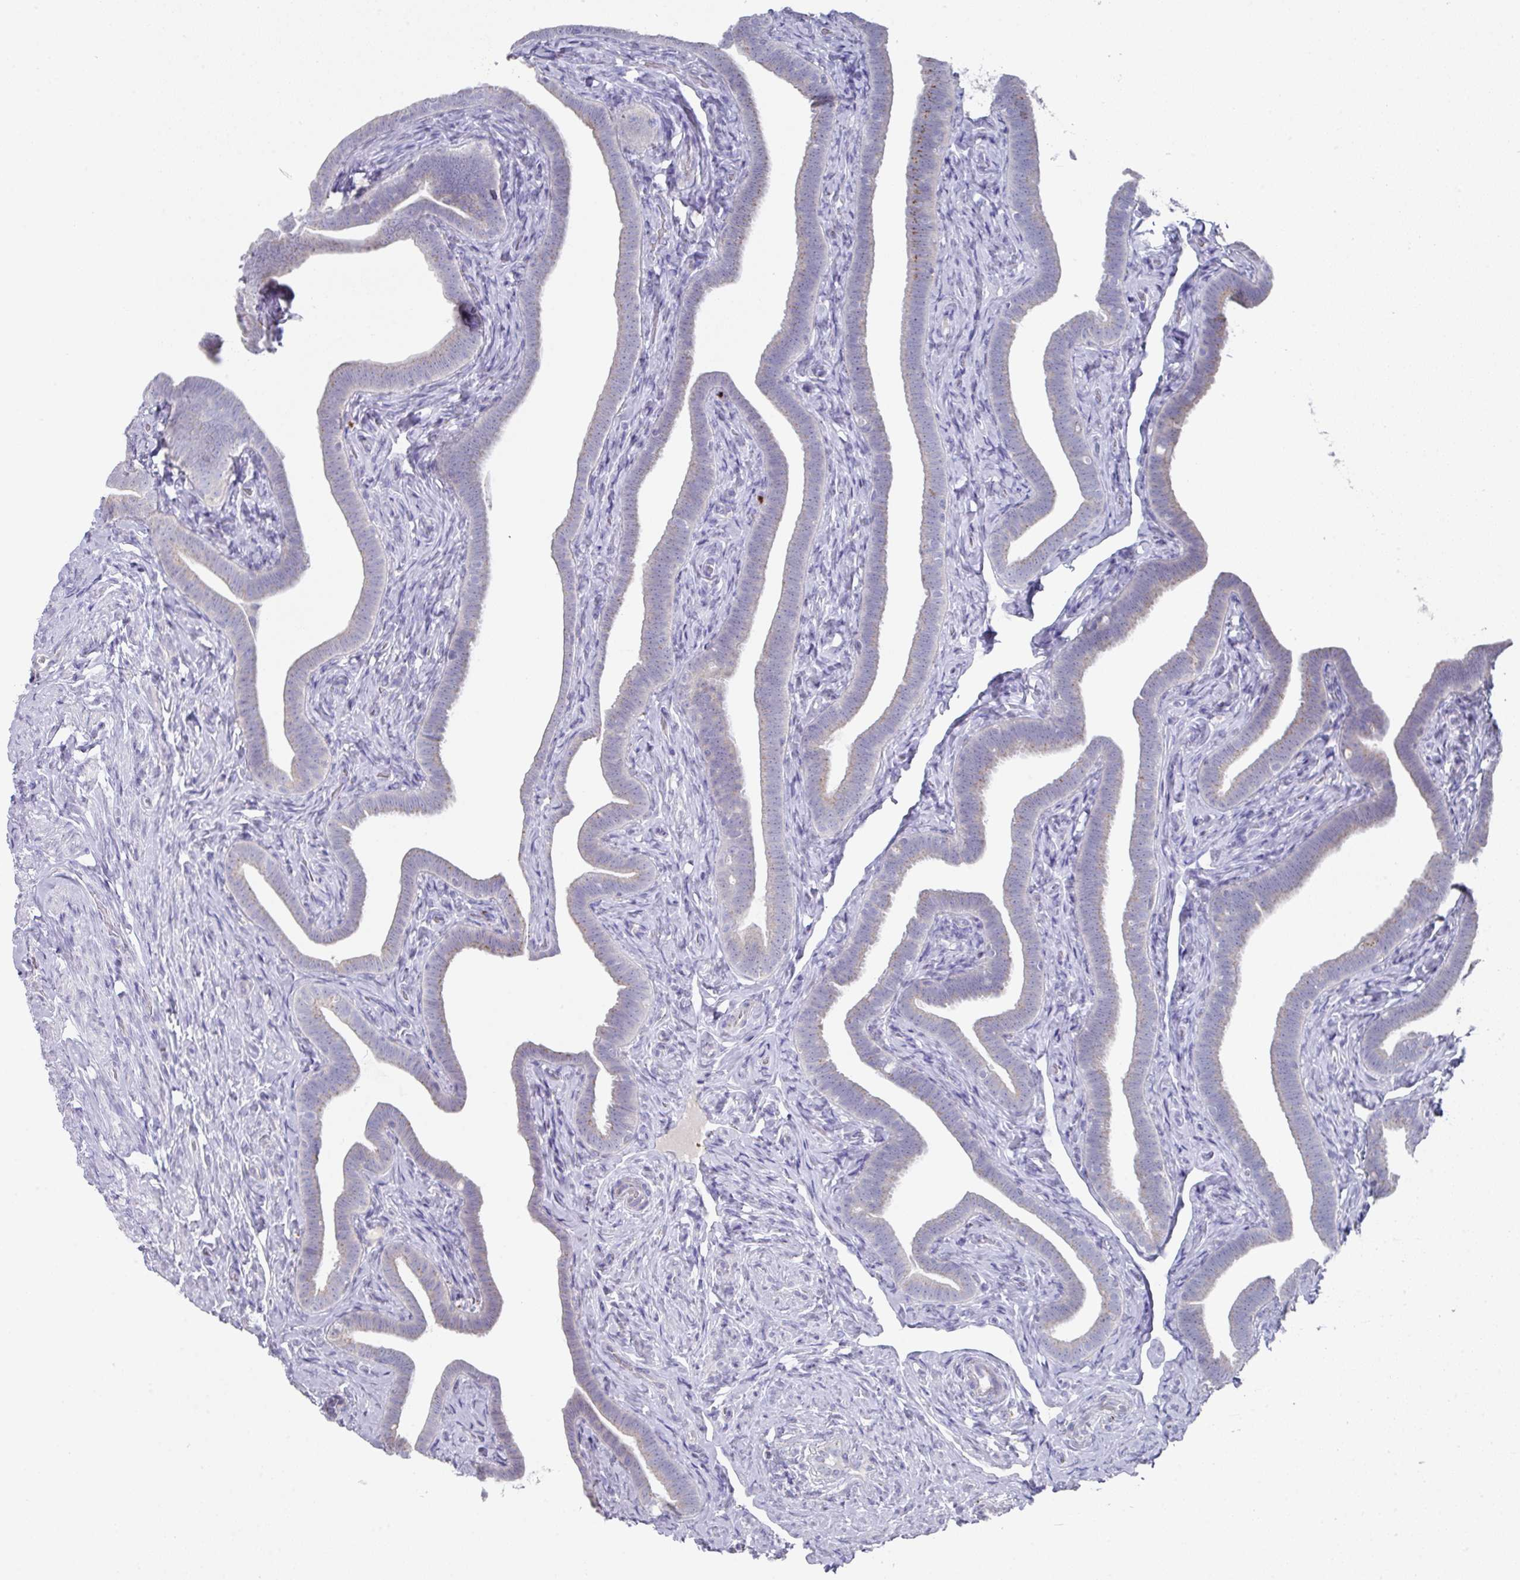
{"staining": {"intensity": "weak", "quantity": "<25%", "location": "cytoplasmic/membranous"}, "tissue": "fallopian tube", "cell_type": "Glandular cells", "image_type": "normal", "snomed": [{"axis": "morphology", "description": "Normal tissue, NOS"}, {"axis": "topography", "description": "Fallopian tube"}], "caption": "DAB immunohistochemical staining of normal fallopian tube shows no significant positivity in glandular cells. (Stains: DAB immunohistochemistry with hematoxylin counter stain, Microscopy: brightfield microscopy at high magnification).", "gene": "VKORC1L1", "patient": {"sex": "female", "age": 69}}